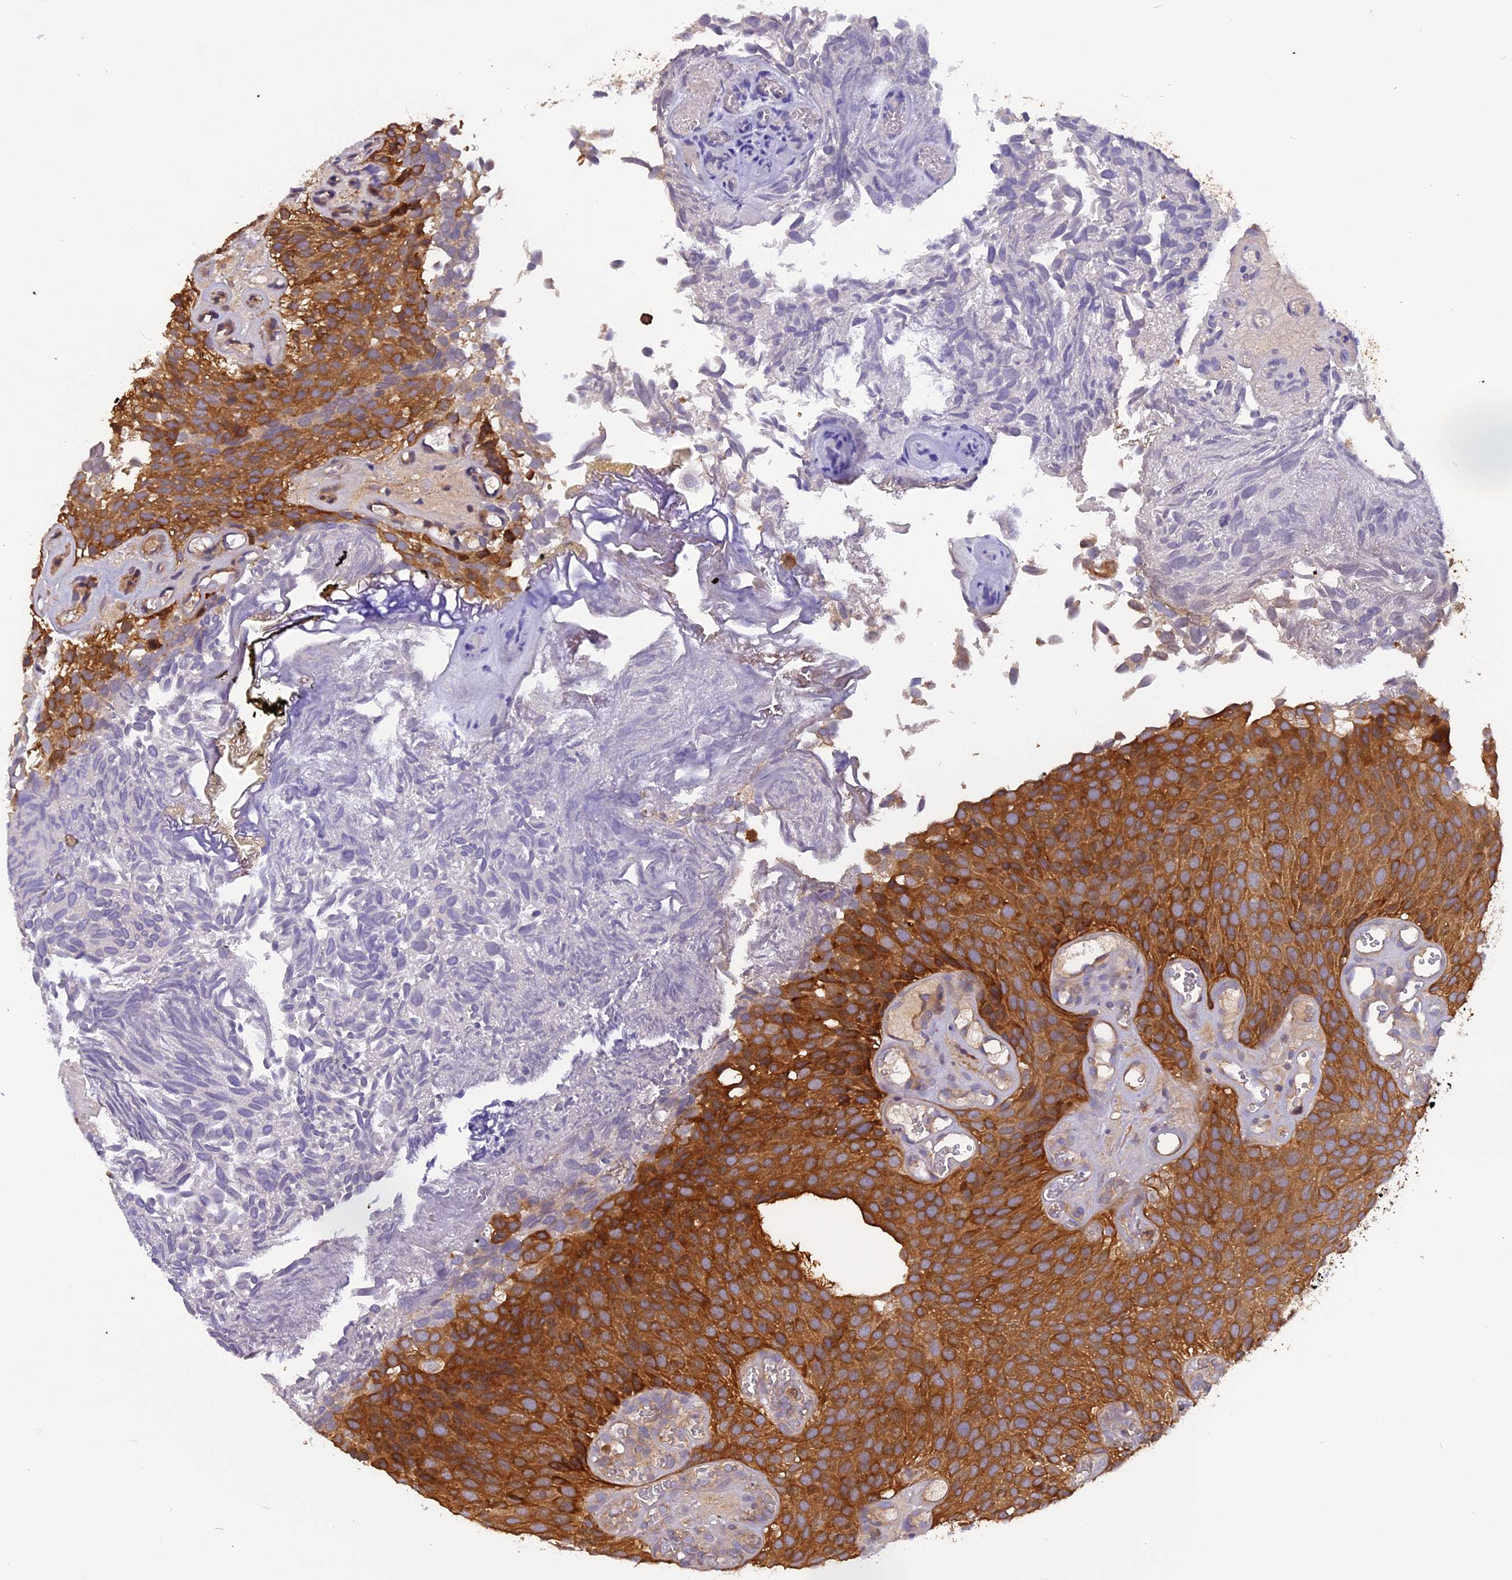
{"staining": {"intensity": "moderate", "quantity": ">75%", "location": "cytoplasmic/membranous"}, "tissue": "urothelial cancer", "cell_type": "Tumor cells", "image_type": "cancer", "snomed": [{"axis": "morphology", "description": "Urothelial carcinoma, Low grade"}, {"axis": "topography", "description": "Urinary bladder"}], "caption": "A histopathology image of urothelial cancer stained for a protein demonstrates moderate cytoplasmic/membranous brown staining in tumor cells.", "gene": "STOML1", "patient": {"sex": "male", "age": 89}}